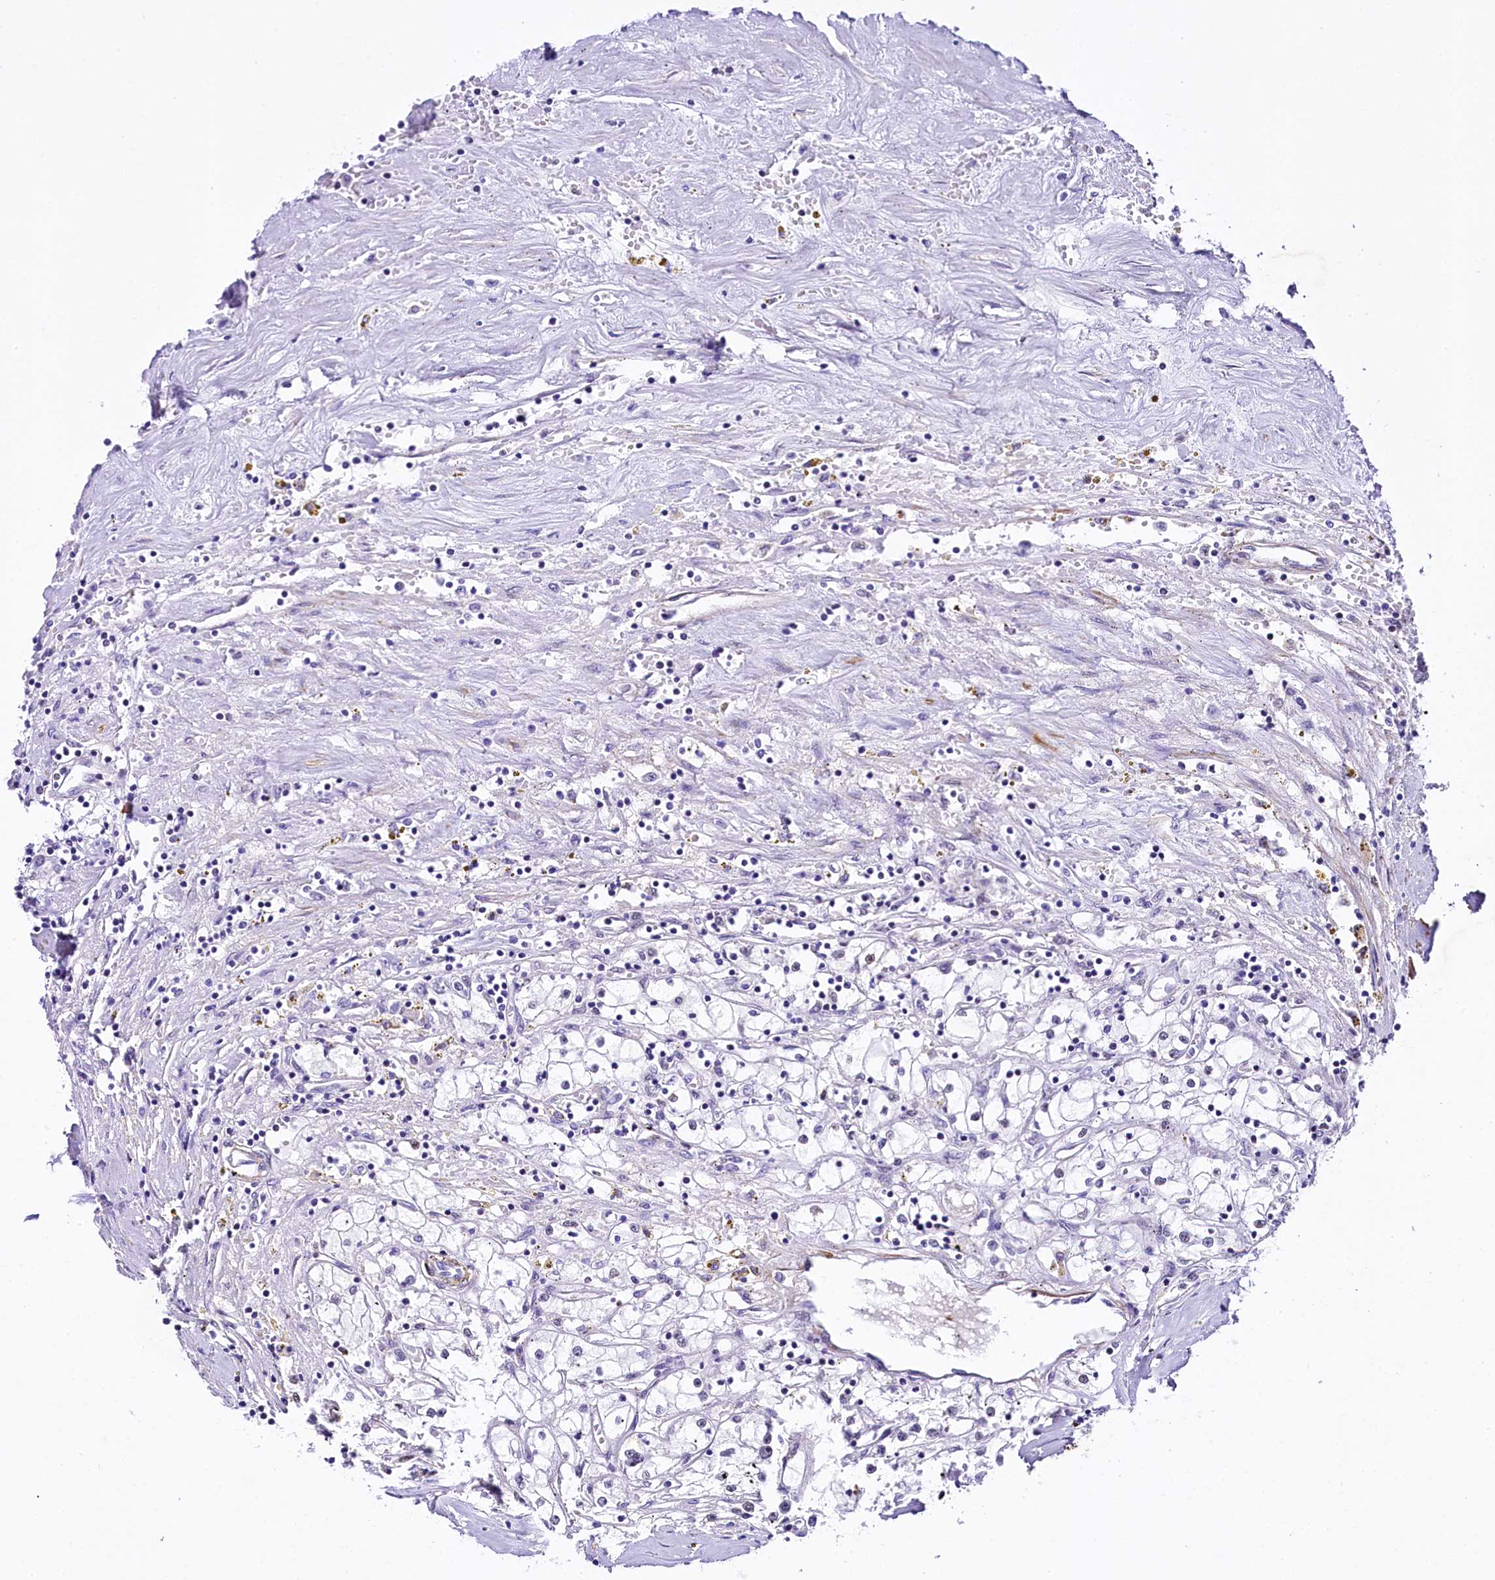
{"staining": {"intensity": "negative", "quantity": "none", "location": "none"}, "tissue": "renal cancer", "cell_type": "Tumor cells", "image_type": "cancer", "snomed": [{"axis": "morphology", "description": "Adenocarcinoma, NOS"}, {"axis": "topography", "description": "Kidney"}], "caption": "The histopathology image shows no significant positivity in tumor cells of renal adenocarcinoma.", "gene": "SAMD10", "patient": {"sex": "male", "age": 56}}